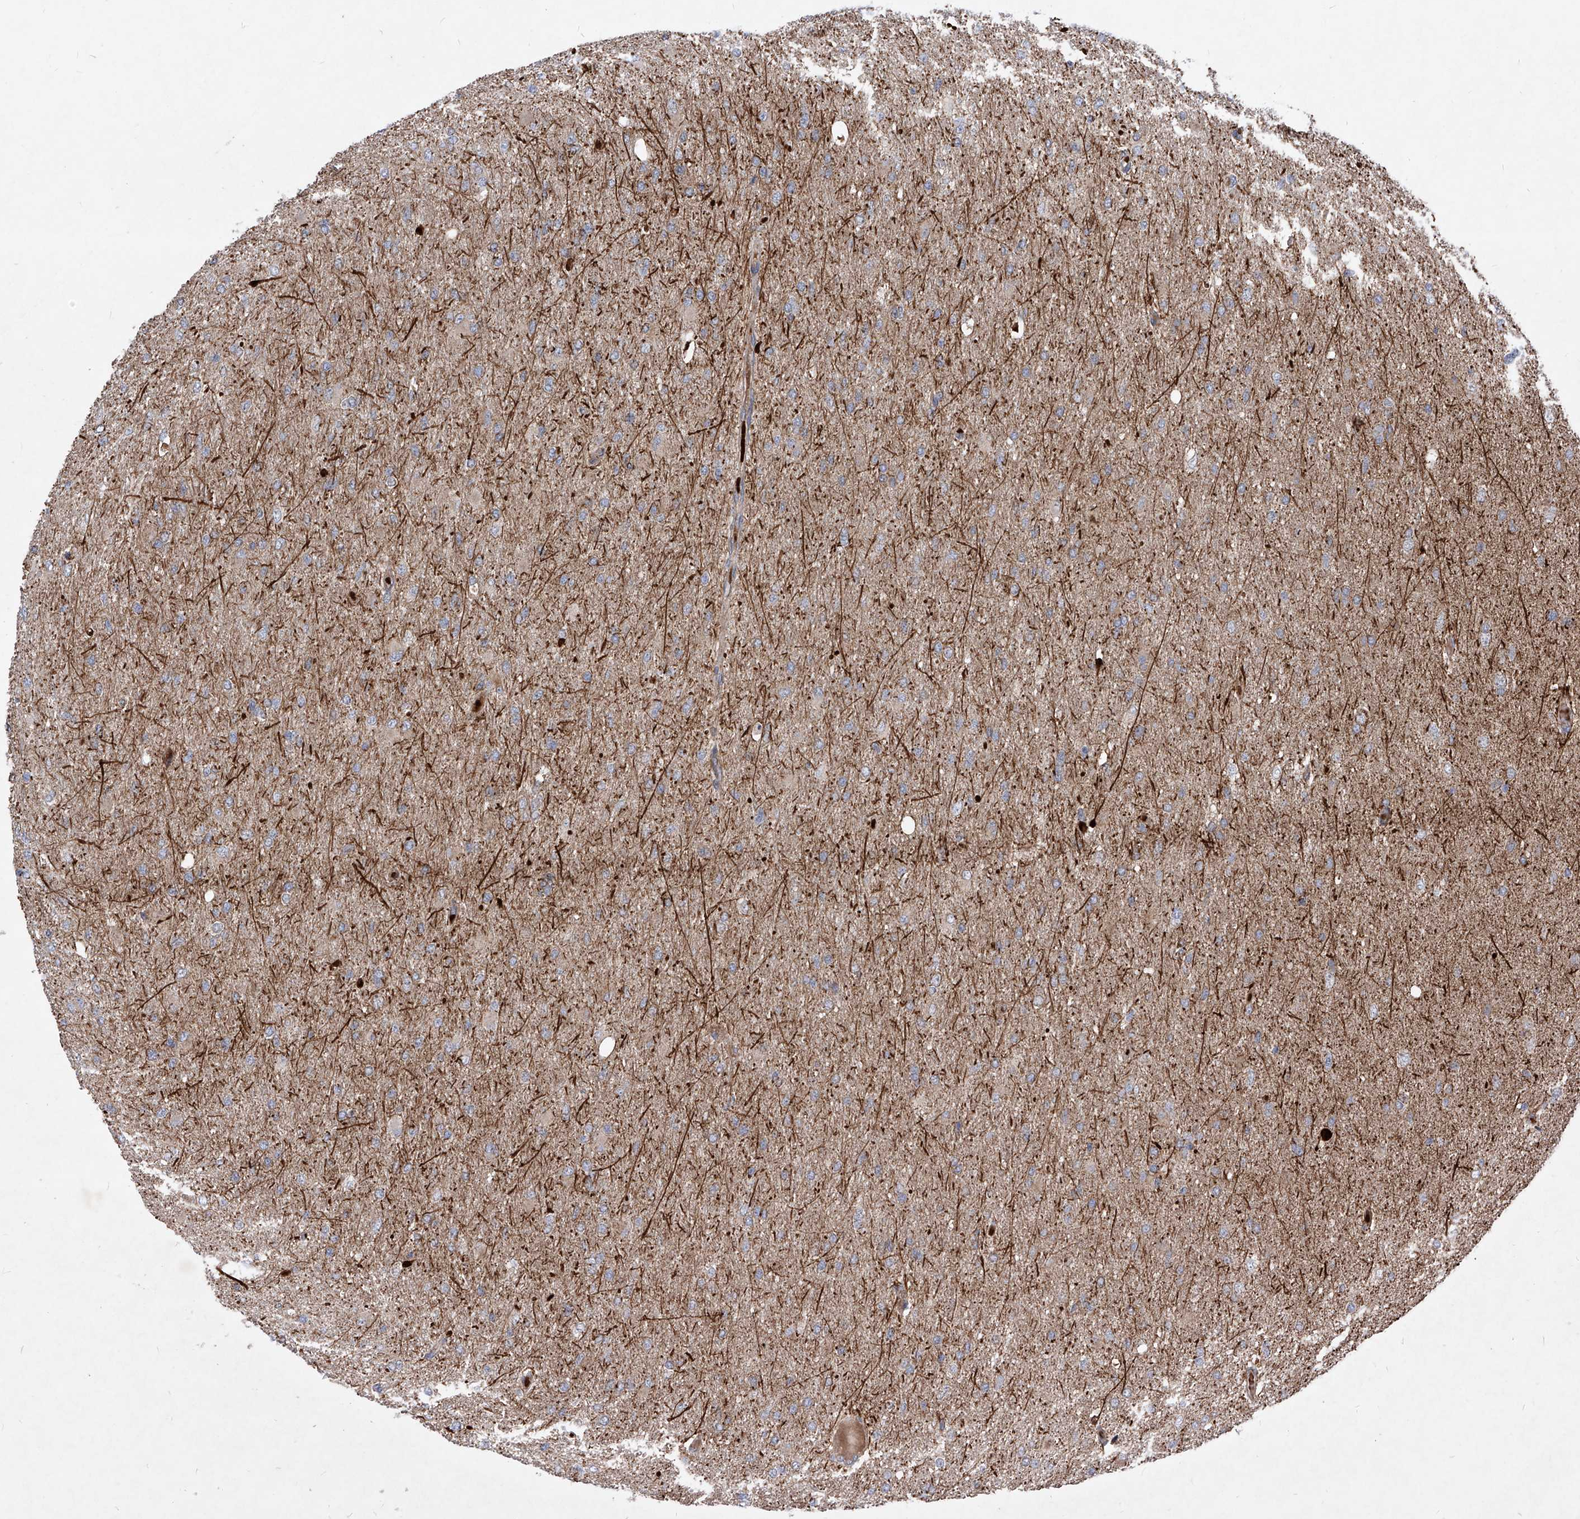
{"staining": {"intensity": "weak", "quantity": "<25%", "location": "cytoplasmic/membranous"}, "tissue": "glioma", "cell_type": "Tumor cells", "image_type": "cancer", "snomed": [{"axis": "morphology", "description": "Glioma, malignant, High grade"}, {"axis": "topography", "description": "Cerebral cortex"}], "caption": "DAB immunohistochemical staining of human glioma displays no significant expression in tumor cells.", "gene": "SEMA6A", "patient": {"sex": "female", "age": 36}}